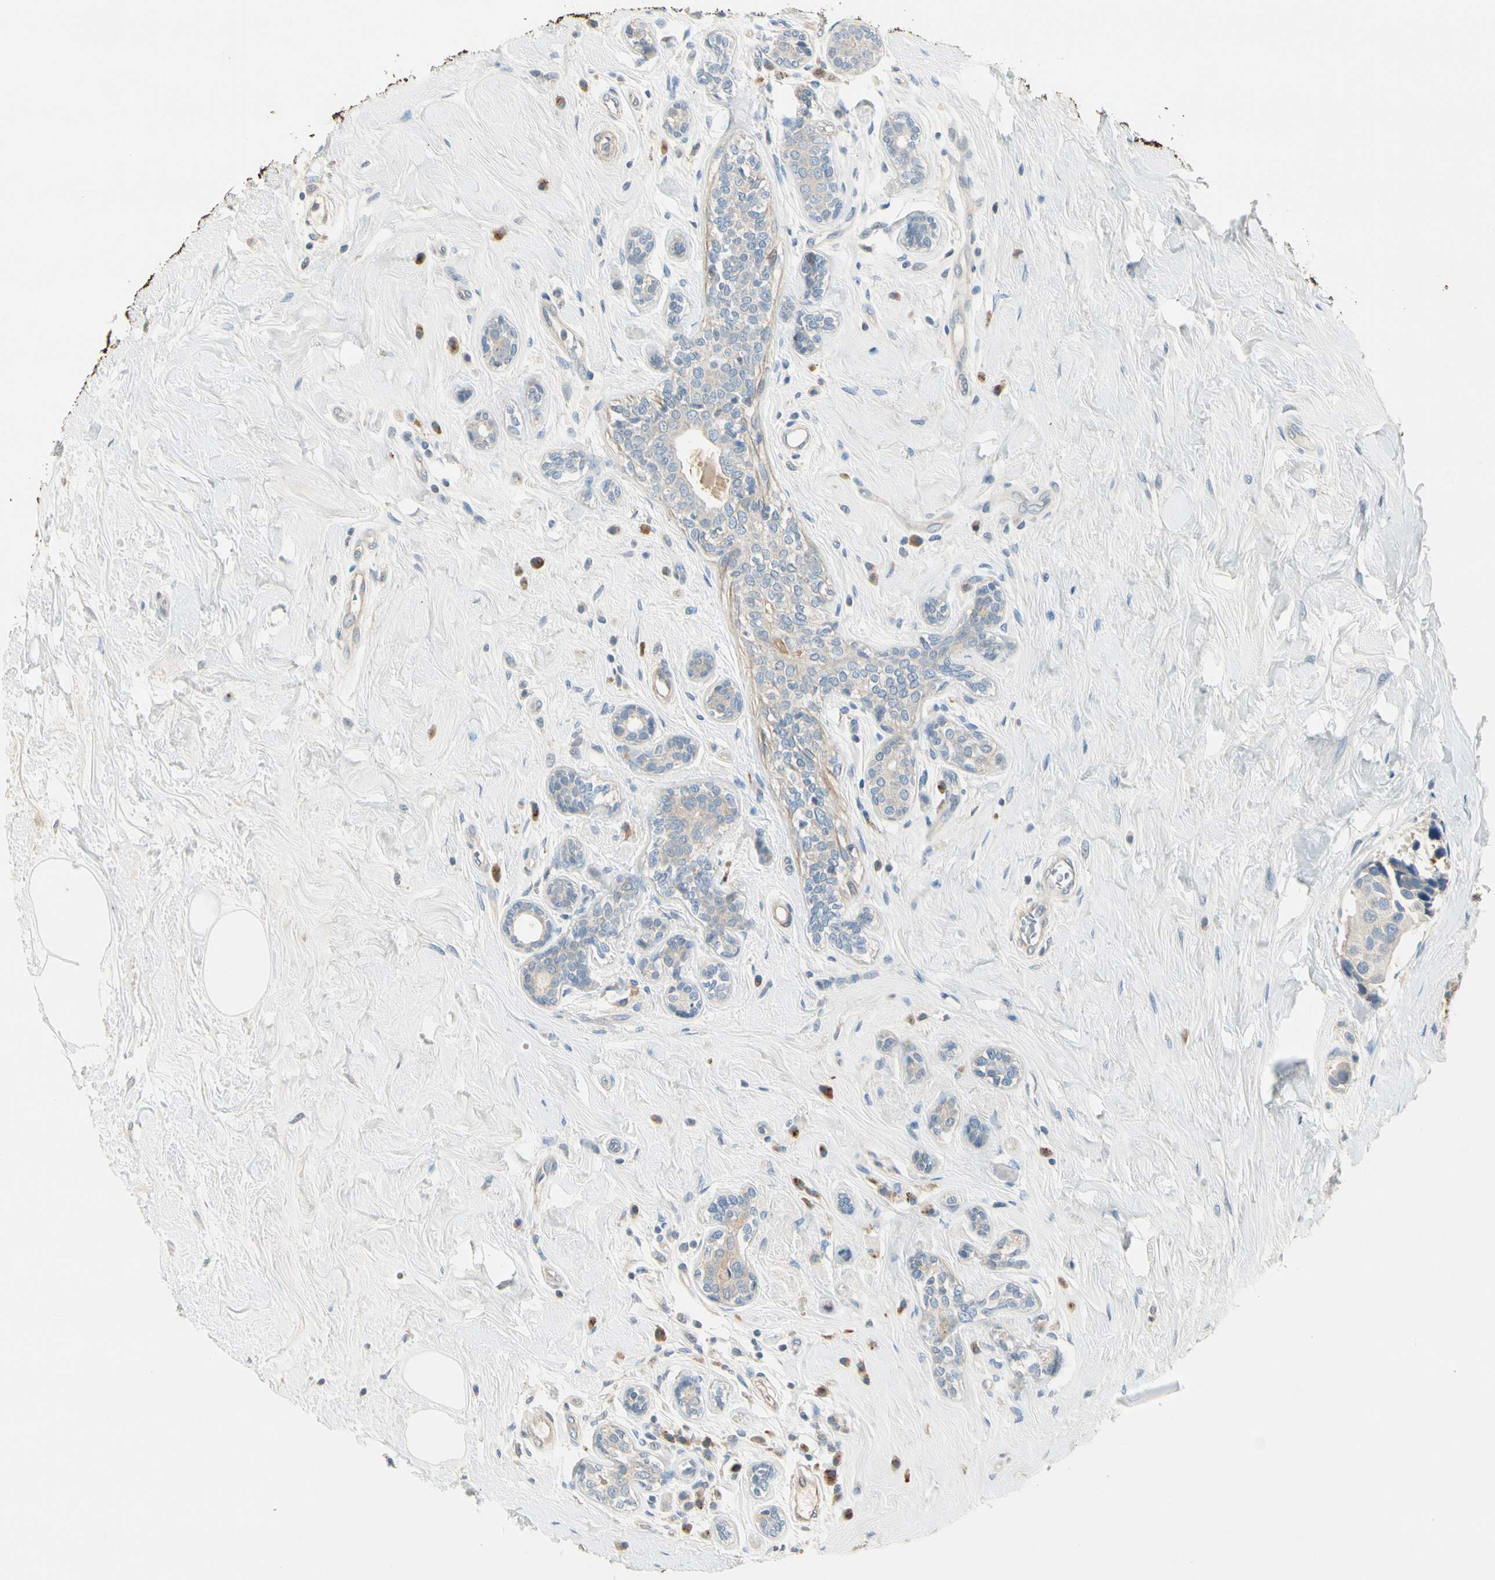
{"staining": {"intensity": "negative", "quantity": "none", "location": "none"}, "tissue": "breast cancer", "cell_type": "Tumor cells", "image_type": "cancer", "snomed": [{"axis": "morphology", "description": "Normal tissue, NOS"}, {"axis": "morphology", "description": "Duct carcinoma"}, {"axis": "topography", "description": "Breast"}], "caption": "Tumor cells are negative for brown protein staining in infiltrating ductal carcinoma (breast). (Brightfield microscopy of DAB IHC at high magnification).", "gene": "ADGRA3", "patient": {"sex": "female", "age": 39}}